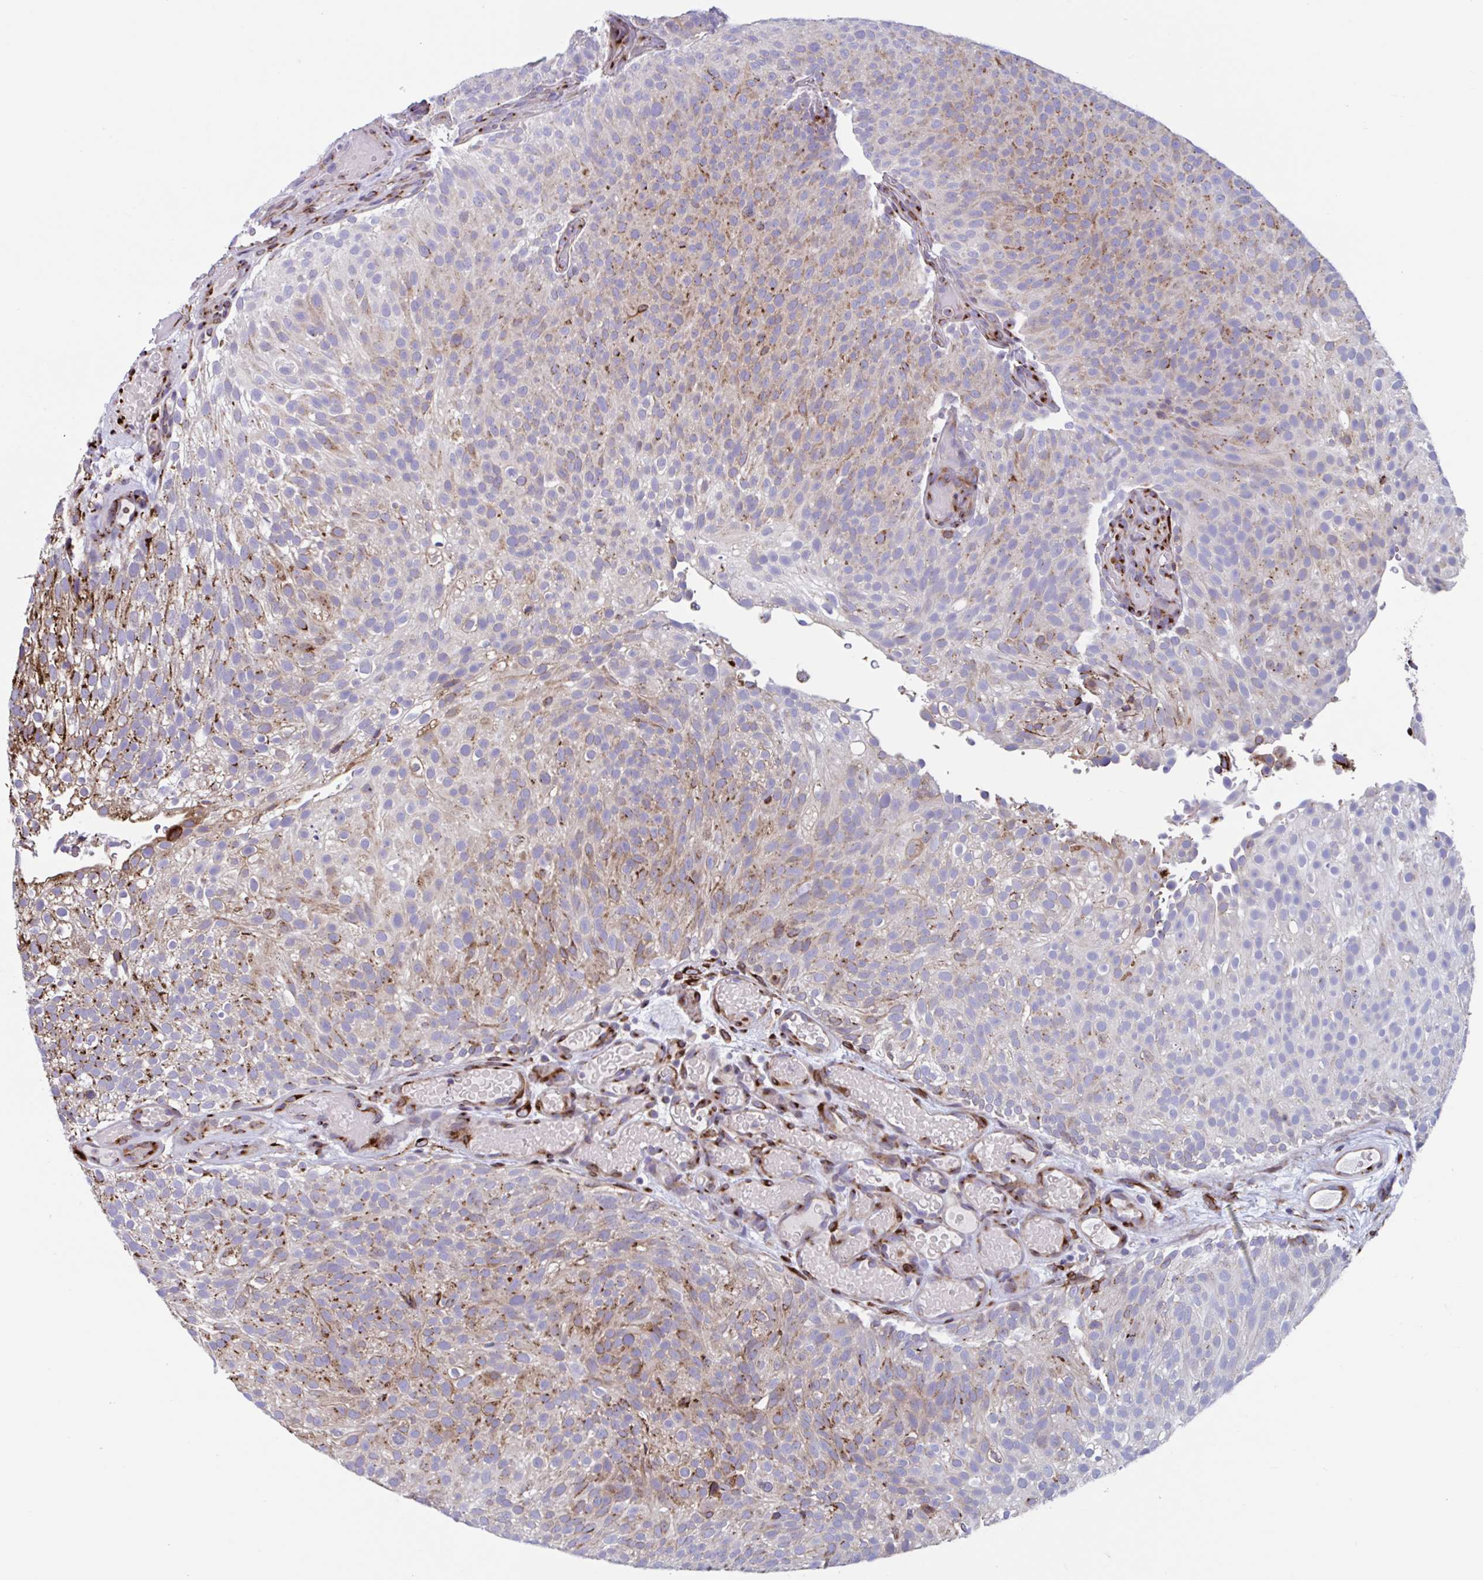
{"staining": {"intensity": "weak", "quantity": "25%-75%", "location": "cytoplasmic/membranous"}, "tissue": "urothelial cancer", "cell_type": "Tumor cells", "image_type": "cancer", "snomed": [{"axis": "morphology", "description": "Urothelial carcinoma, Low grade"}, {"axis": "topography", "description": "Urinary bladder"}], "caption": "Urothelial cancer tissue shows weak cytoplasmic/membranous positivity in approximately 25%-75% of tumor cells The staining was performed using DAB (3,3'-diaminobenzidine) to visualize the protein expression in brown, while the nuclei were stained in blue with hematoxylin (Magnification: 20x).", "gene": "RFK", "patient": {"sex": "male", "age": 78}}